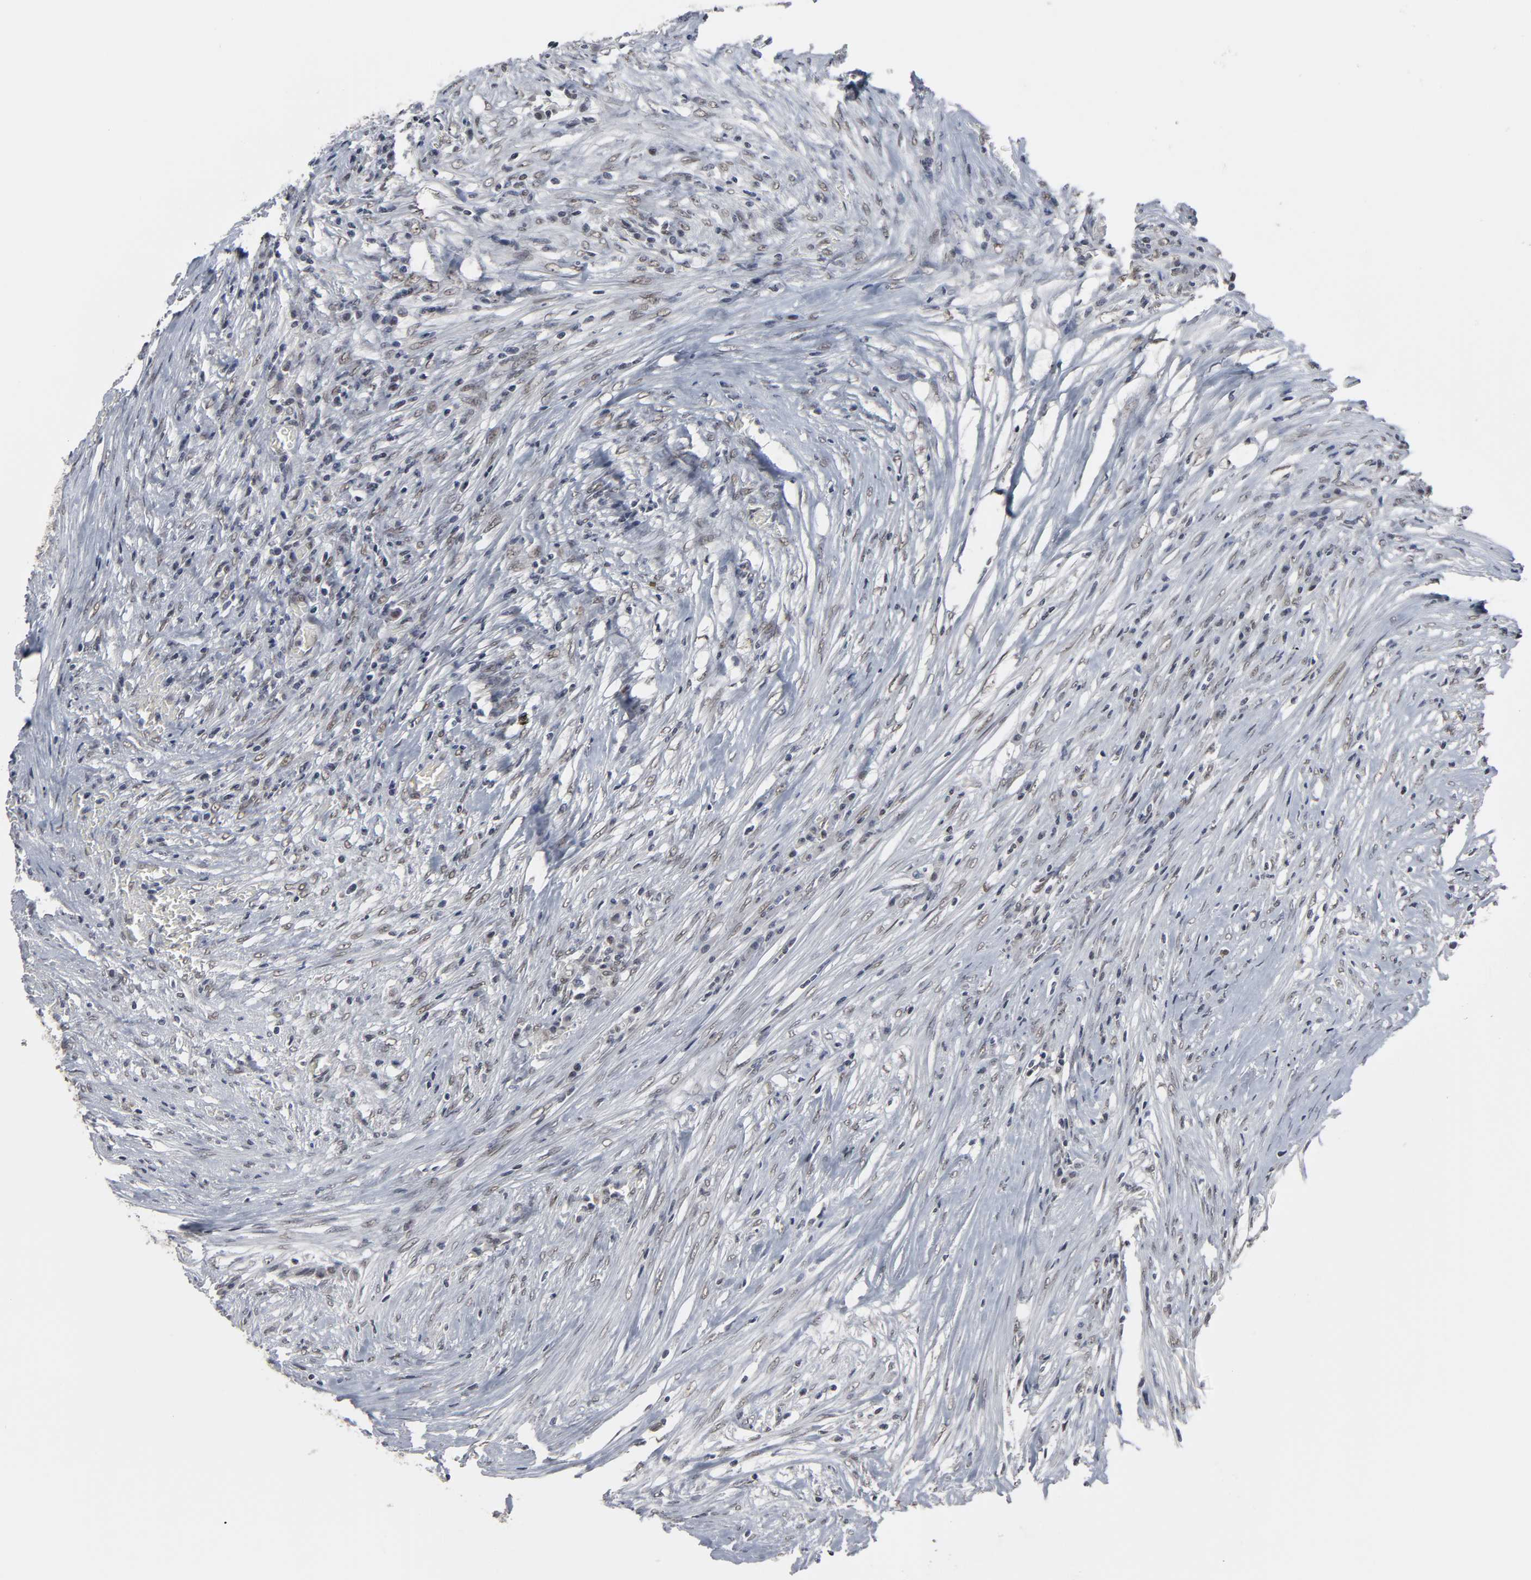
{"staining": {"intensity": "weak", "quantity": ">75%", "location": "nuclear"}, "tissue": "colorectal cancer", "cell_type": "Tumor cells", "image_type": "cancer", "snomed": [{"axis": "morphology", "description": "Adenocarcinoma, NOS"}, {"axis": "topography", "description": "Colon"}], "caption": "Approximately >75% of tumor cells in human colorectal cancer exhibit weak nuclear protein positivity as visualized by brown immunohistochemical staining.", "gene": "TRIM33", "patient": {"sex": "male", "age": 71}}